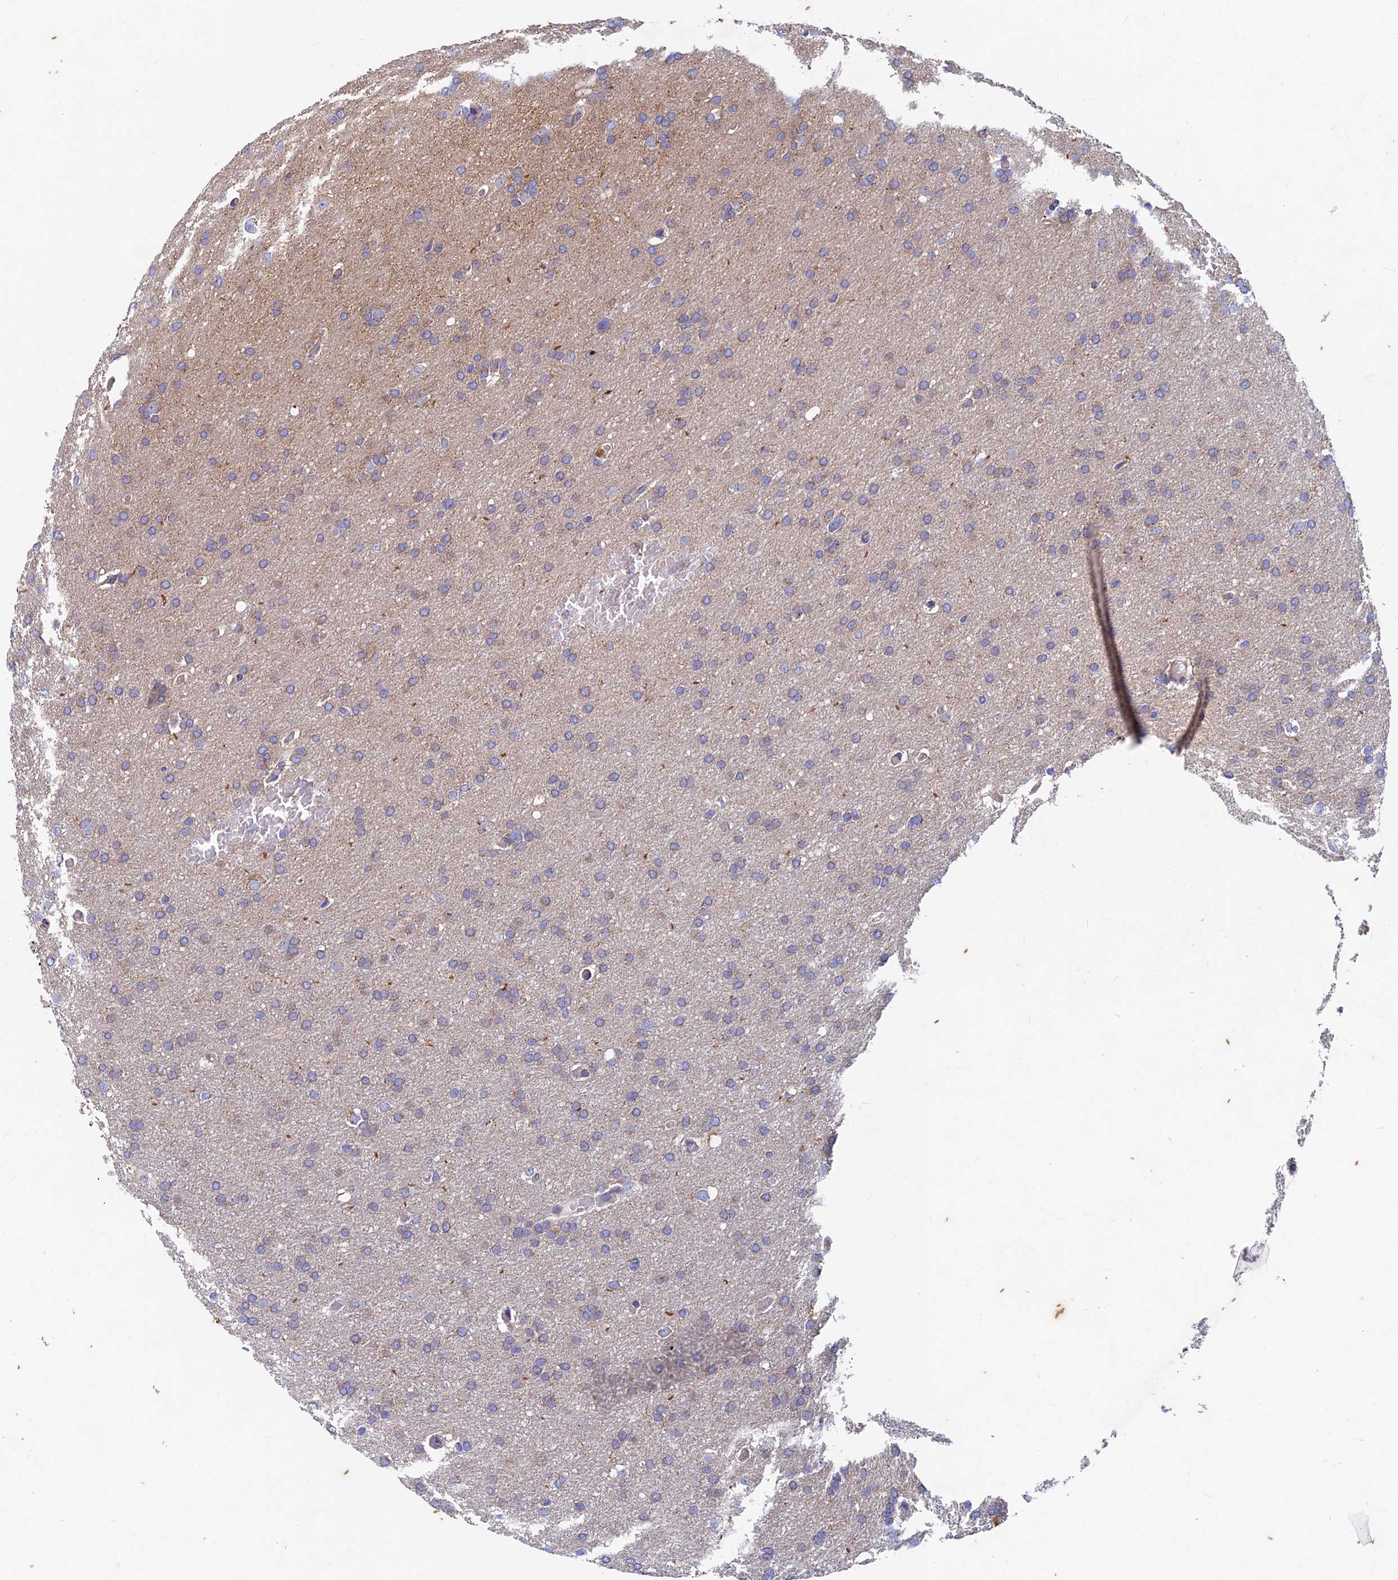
{"staining": {"intensity": "weak", "quantity": "25%-75%", "location": "cytoplasmic/membranous"}, "tissue": "glioma", "cell_type": "Tumor cells", "image_type": "cancer", "snomed": [{"axis": "morphology", "description": "Glioma, malignant, High grade"}, {"axis": "topography", "description": "Cerebral cortex"}], "caption": "IHC (DAB) staining of human malignant high-grade glioma reveals weak cytoplasmic/membranous protein expression in about 25%-75% of tumor cells.", "gene": "AP4S1", "patient": {"sex": "female", "age": 36}}